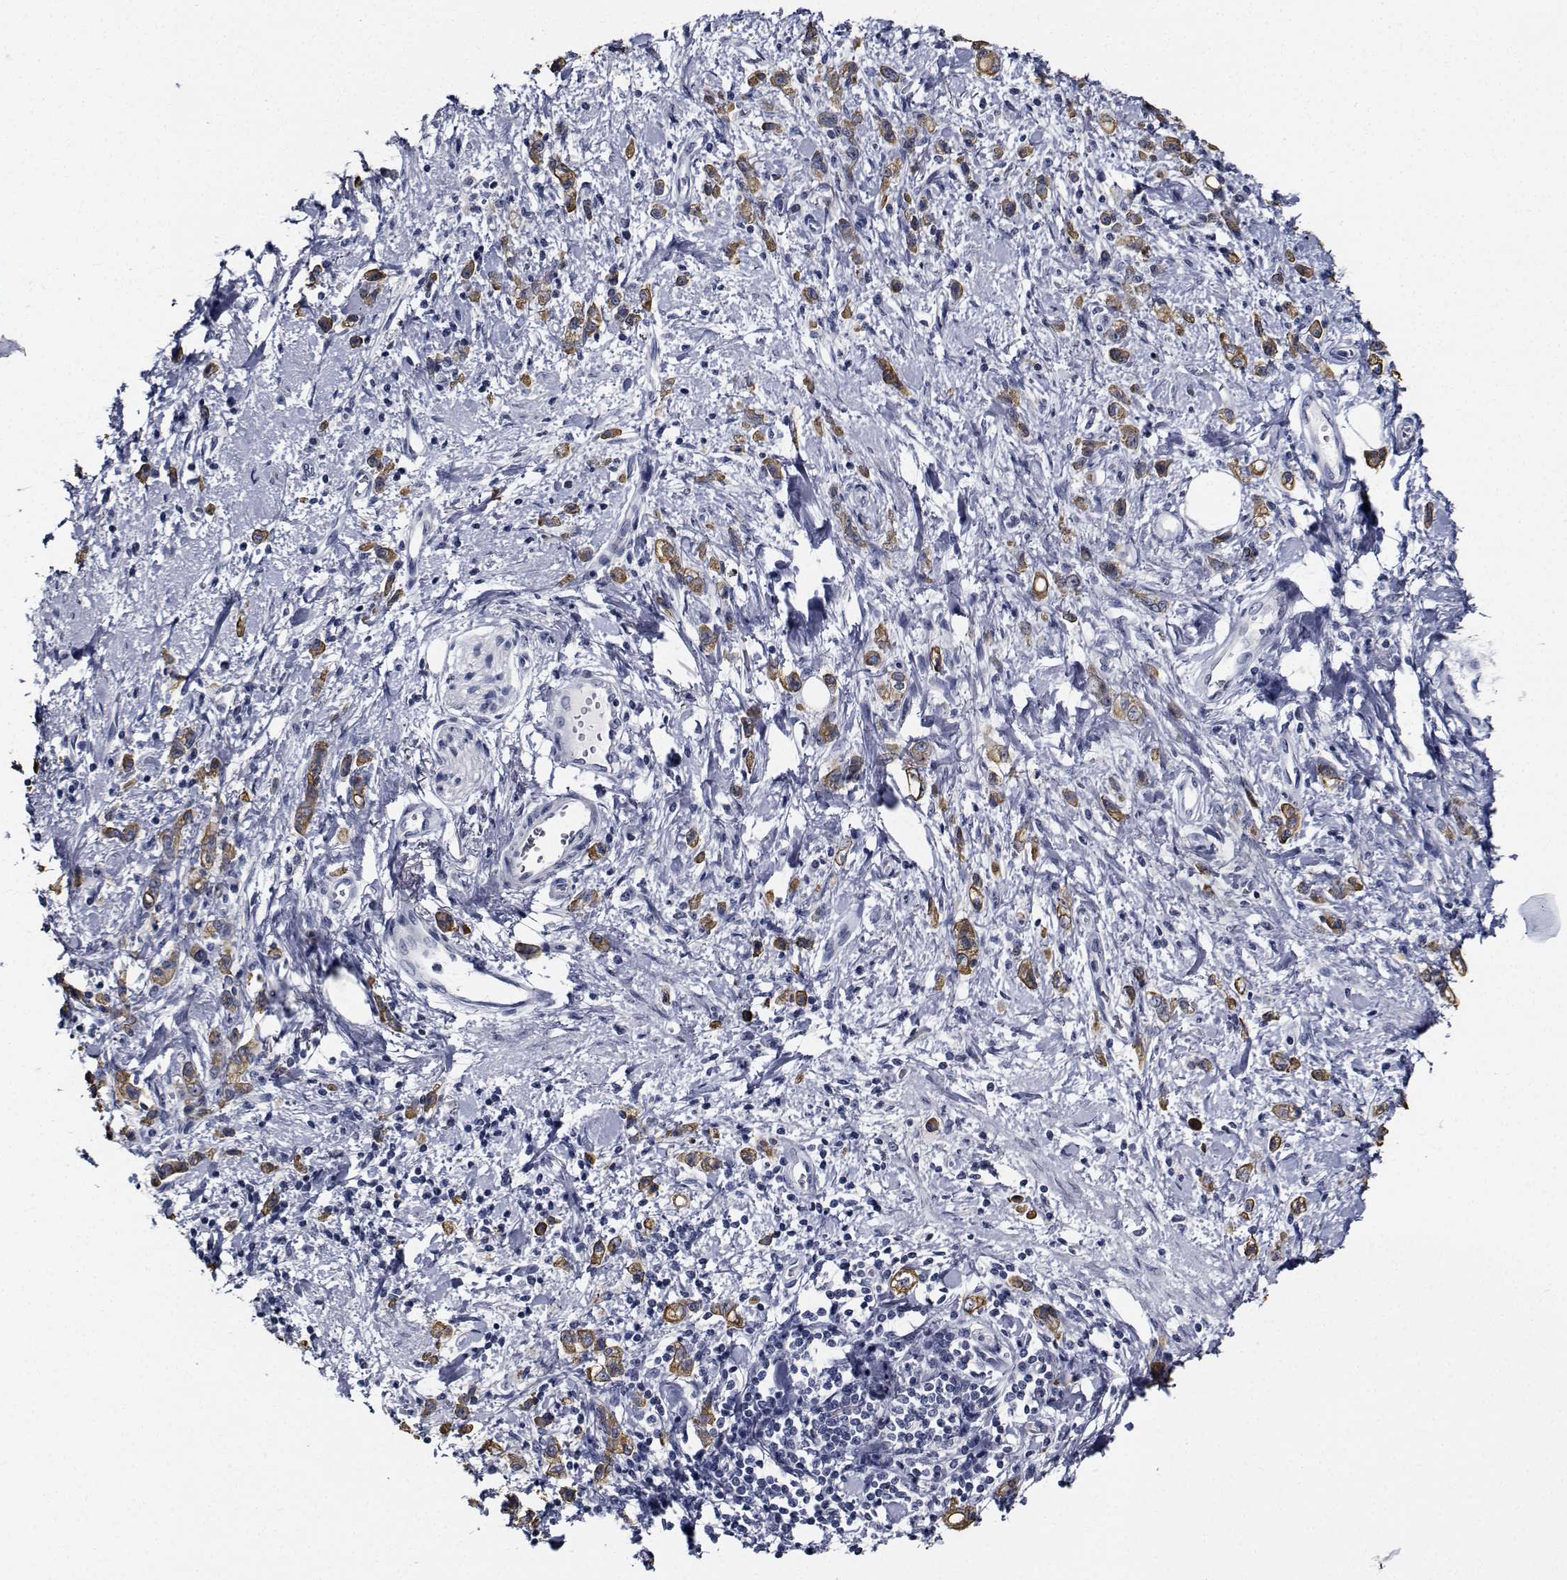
{"staining": {"intensity": "weak", "quantity": ">75%", "location": "cytoplasmic/membranous"}, "tissue": "stomach cancer", "cell_type": "Tumor cells", "image_type": "cancer", "snomed": [{"axis": "morphology", "description": "Adenocarcinoma, NOS"}, {"axis": "topography", "description": "Stomach"}], "caption": "Stomach cancer stained with DAB IHC displays low levels of weak cytoplasmic/membranous staining in about >75% of tumor cells.", "gene": "NVL", "patient": {"sex": "male", "age": 77}}